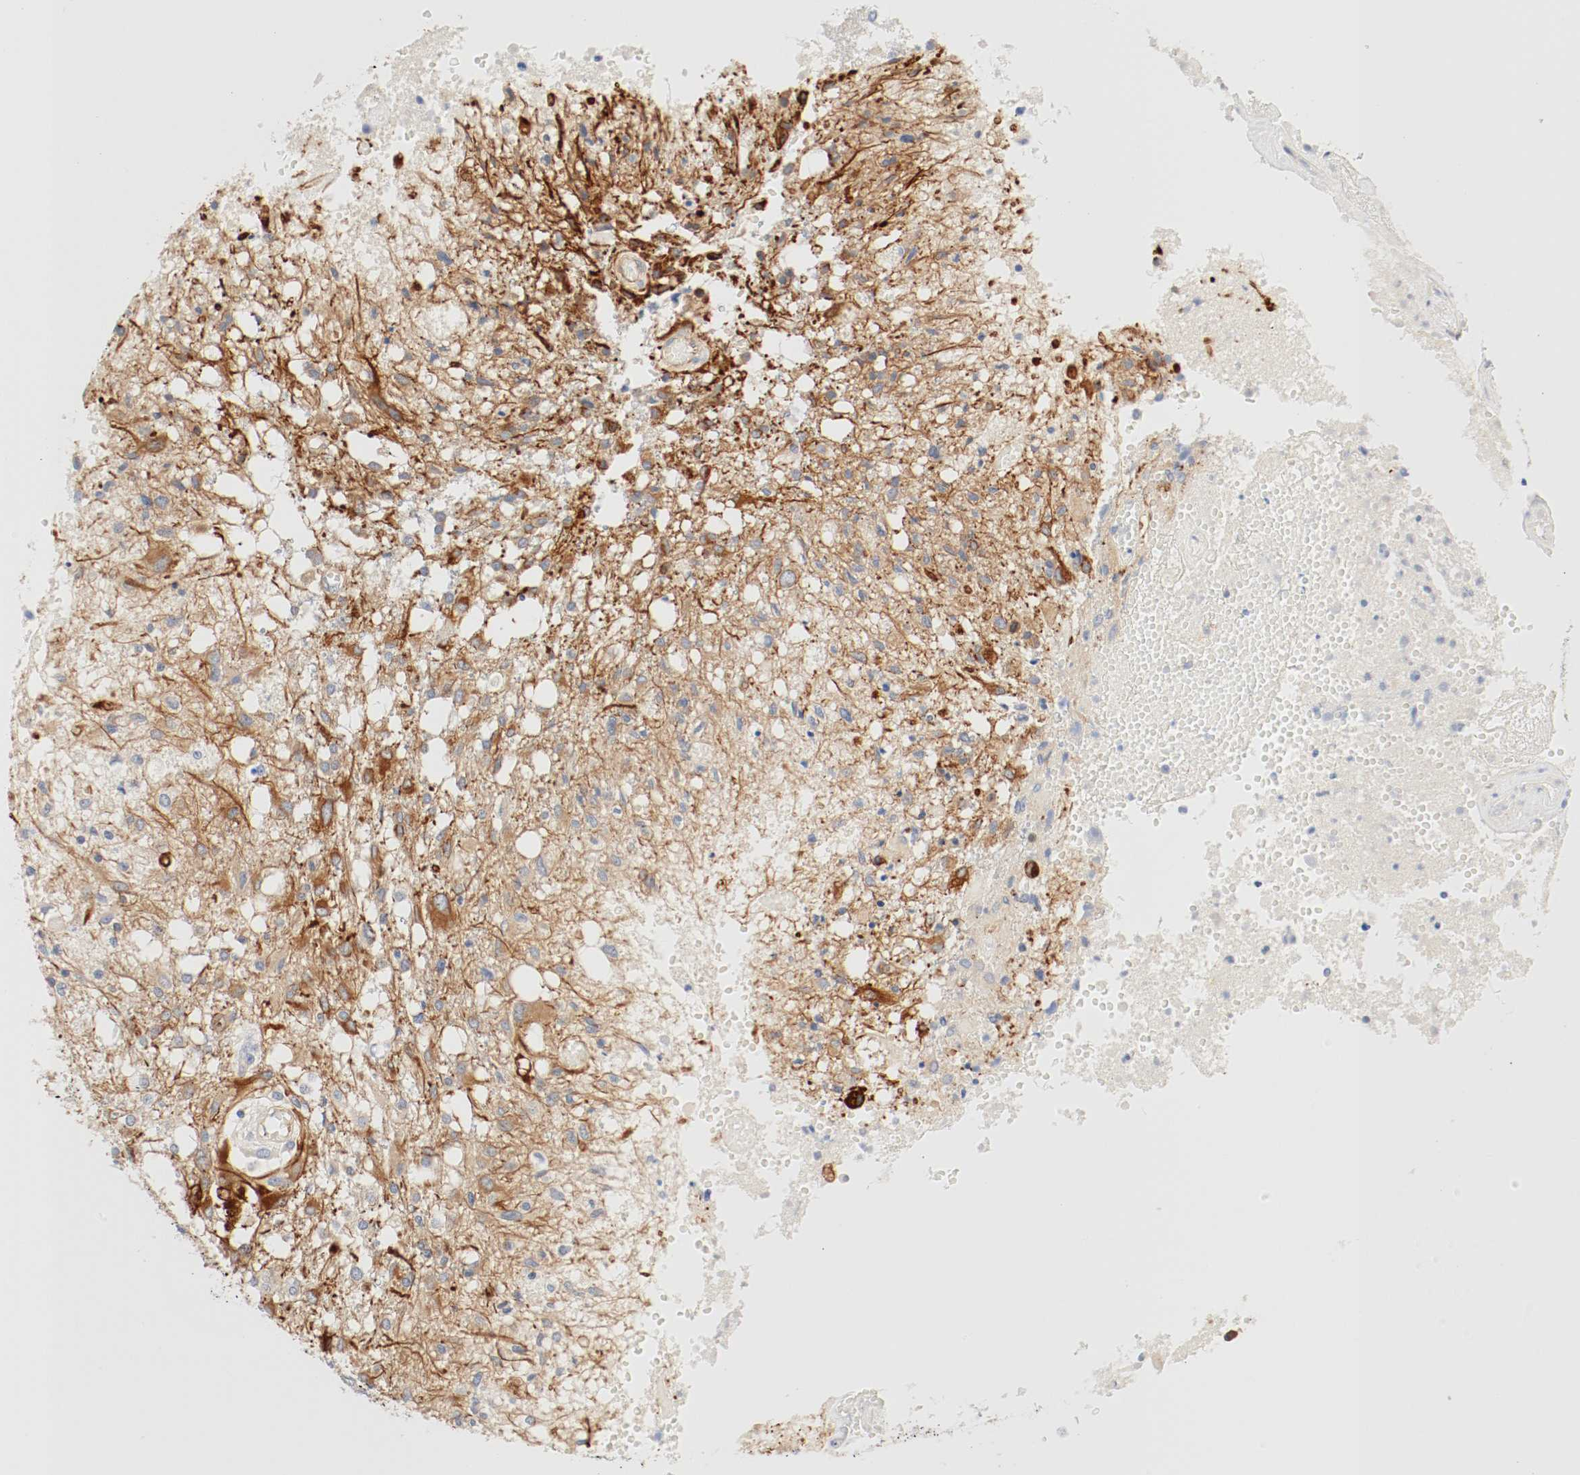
{"staining": {"intensity": "moderate", "quantity": ">75%", "location": "cytoplasmic/membranous"}, "tissue": "glioma", "cell_type": "Tumor cells", "image_type": "cancer", "snomed": [{"axis": "morphology", "description": "Glioma, malignant, High grade"}, {"axis": "topography", "description": "Cerebral cortex"}], "caption": "The histopathology image shows immunohistochemical staining of malignant high-grade glioma. There is moderate cytoplasmic/membranous positivity is present in about >75% of tumor cells. (DAB (3,3'-diaminobenzidine) = brown stain, brightfield microscopy at high magnification).", "gene": "GIT1", "patient": {"sex": "male", "age": 76}}